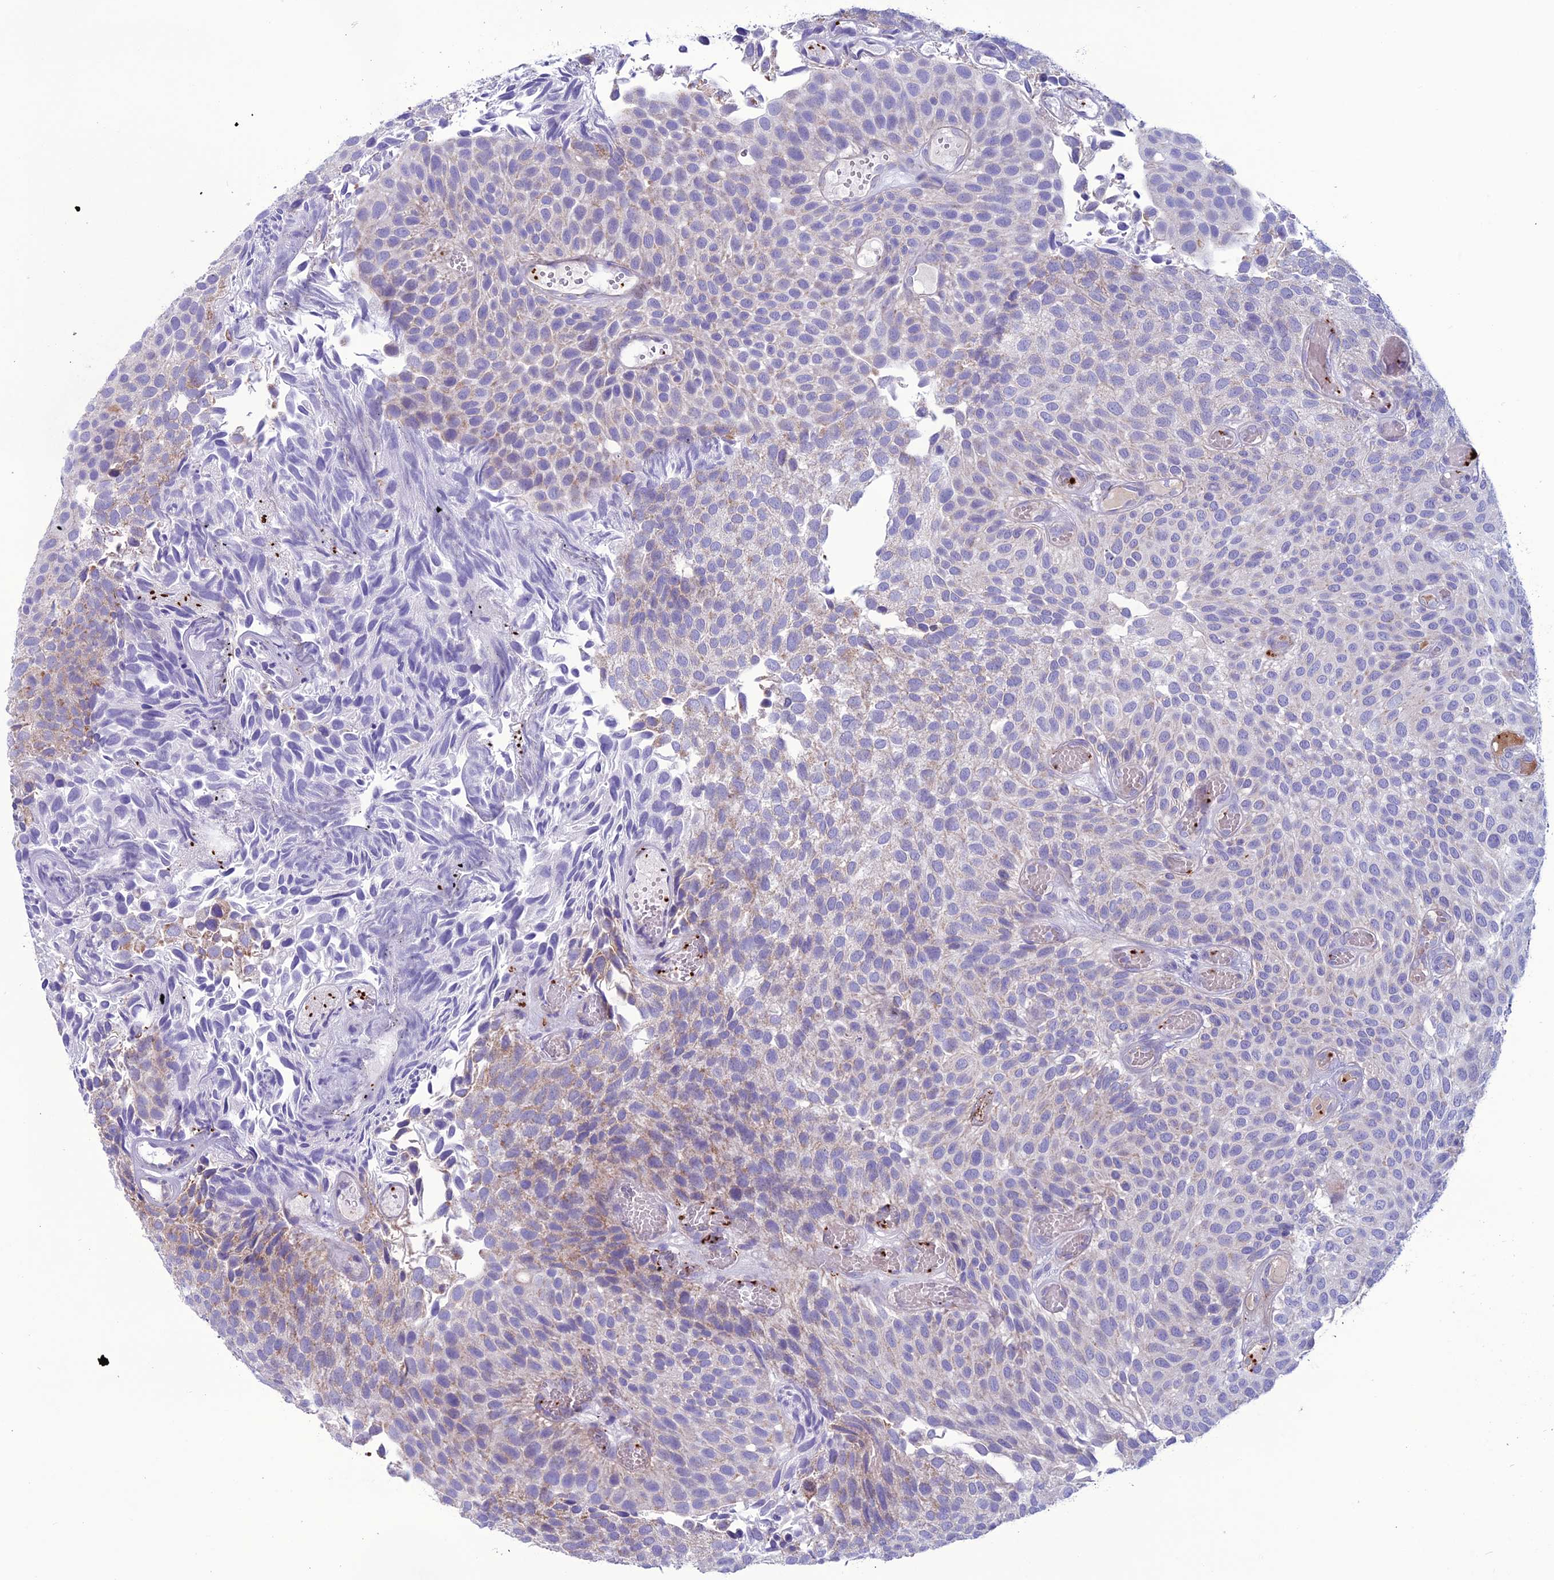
{"staining": {"intensity": "moderate", "quantity": "<25%", "location": "cytoplasmic/membranous"}, "tissue": "urothelial cancer", "cell_type": "Tumor cells", "image_type": "cancer", "snomed": [{"axis": "morphology", "description": "Urothelial carcinoma, Low grade"}, {"axis": "topography", "description": "Urinary bladder"}], "caption": "IHC photomicrograph of neoplastic tissue: low-grade urothelial carcinoma stained using immunohistochemistry reveals low levels of moderate protein expression localized specifically in the cytoplasmic/membranous of tumor cells, appearing as a cytoplasmic/membranous brown color.", "gene": "C21orf140", "patient": {"sex": "male", "age": 89}}